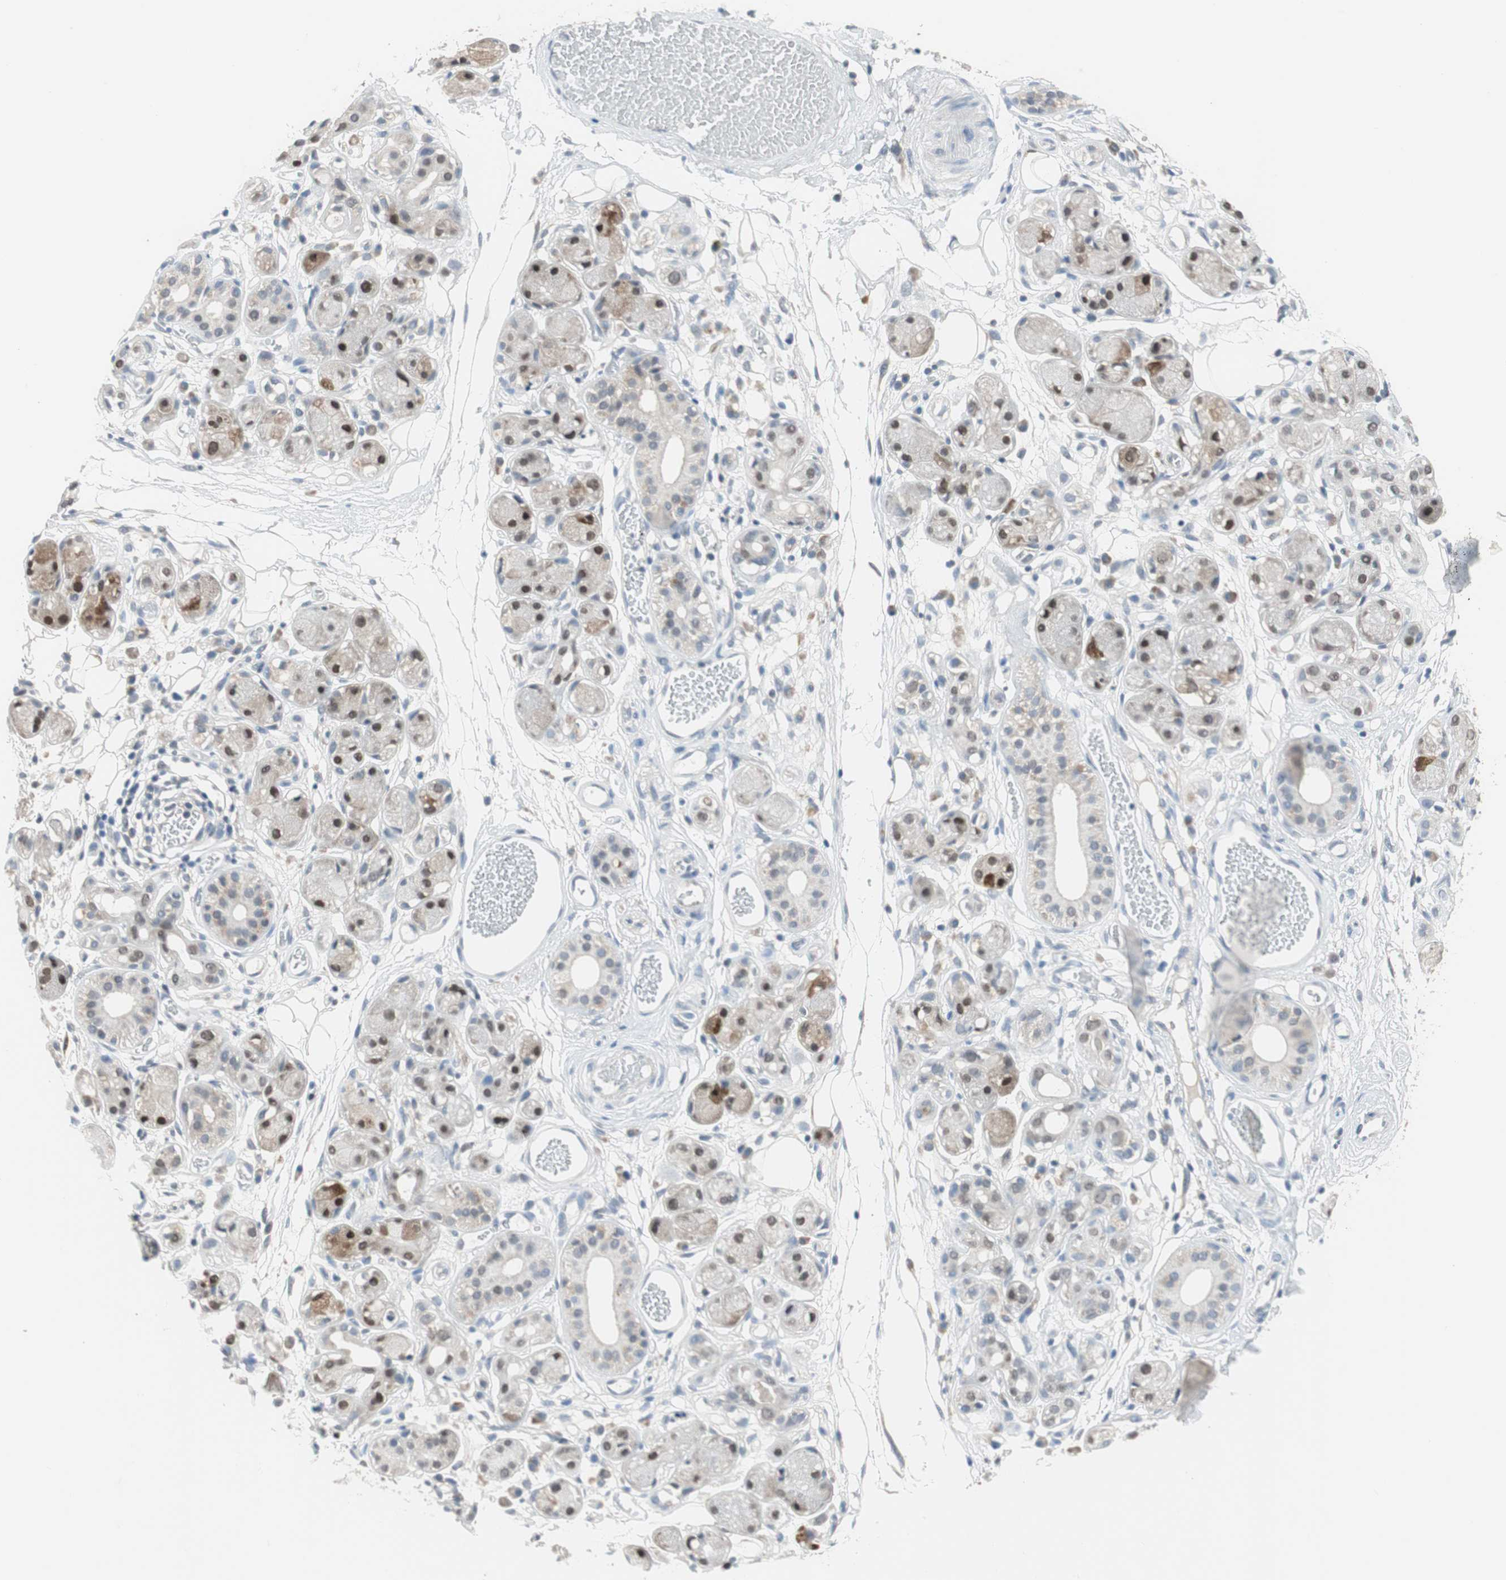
{"staining": {"intensity": "negative", "quantity": "none", "location": "none"}, "tissue": "adipose tissue", "cell_type": "Adipocytes", "image_type": "normal", "snomed": [{"axis": "morphology", "description": "Normal tissue, NOS"}, {"axis": "morphology", "description": "Inflammation, NOS"}, {"axis": "topography", "description": "Vascular tissue"}, {"axis": "topography", "description": "Salivary gland"}], "caption": "High power microscopy photomicrograph of an immunohistochemistry histopathology image of normal adipose tissue, revealing no significant staining in adipocytes.", "gene": "GRHL1", "patient": {"sex": "female", "age": 75}}